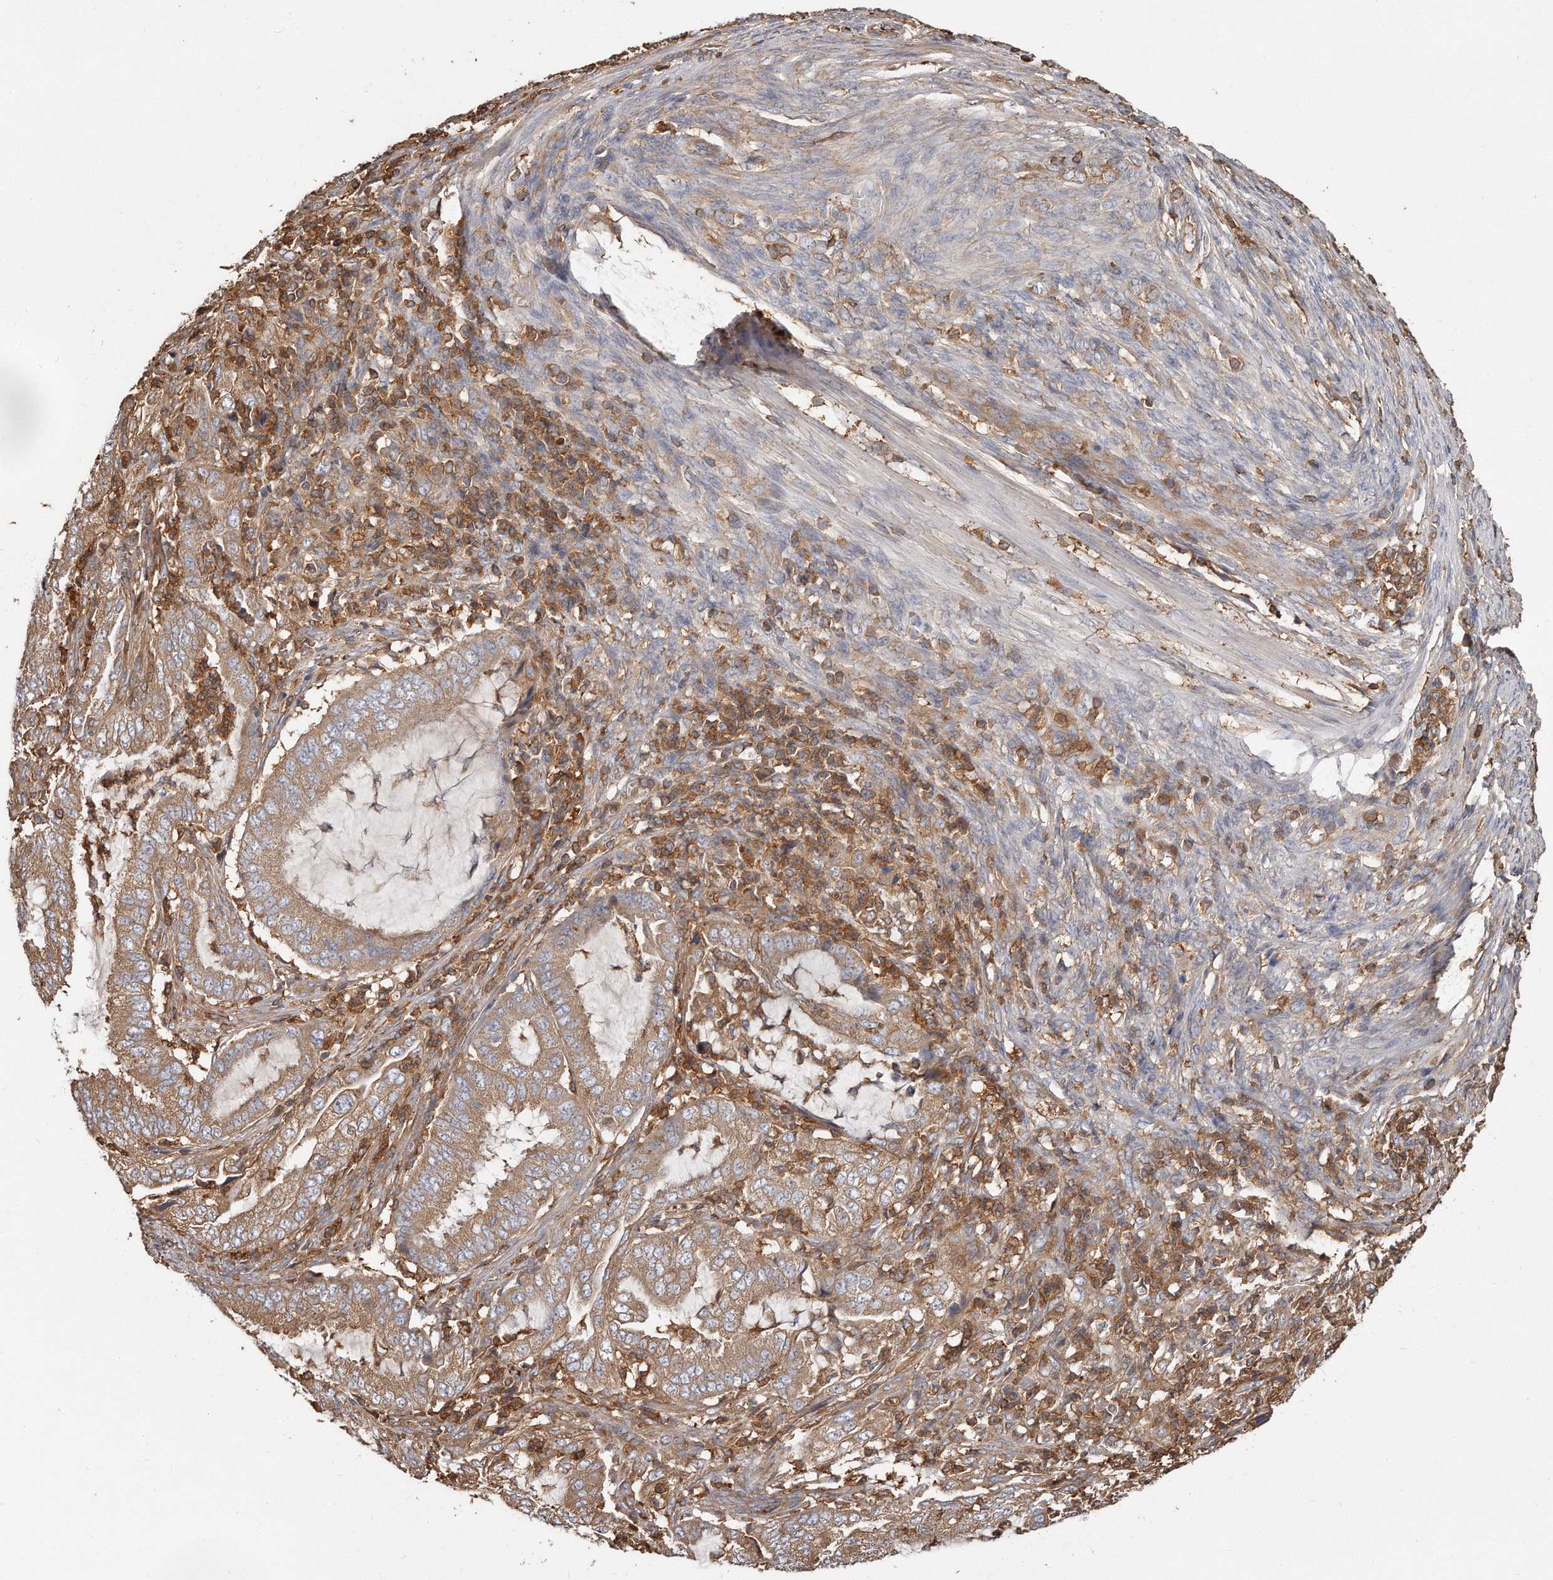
{"staining": {"intensity": "weak", "quantity": ">75%", "location": "cytoplasmic/membranous"}, "tissue": "endometrial cancer", "cell_type": "Tumor cells", "image_type": "cancer", "snomed": [{"axis": "morphology", "description": "Adenocarcinoma, NOS"}, {"axis": "topography", "description": "Endometrium"}], "caption": "A photomicrograph showing weak cytoplasmic/membranous staining in about >75% of tumor cells in endometrial cancer (adenocarcinoma), as visualized by brown immunohistochemical staining.", "gene": "CAP1", "patient": {"sex": "female", "age": 51}}